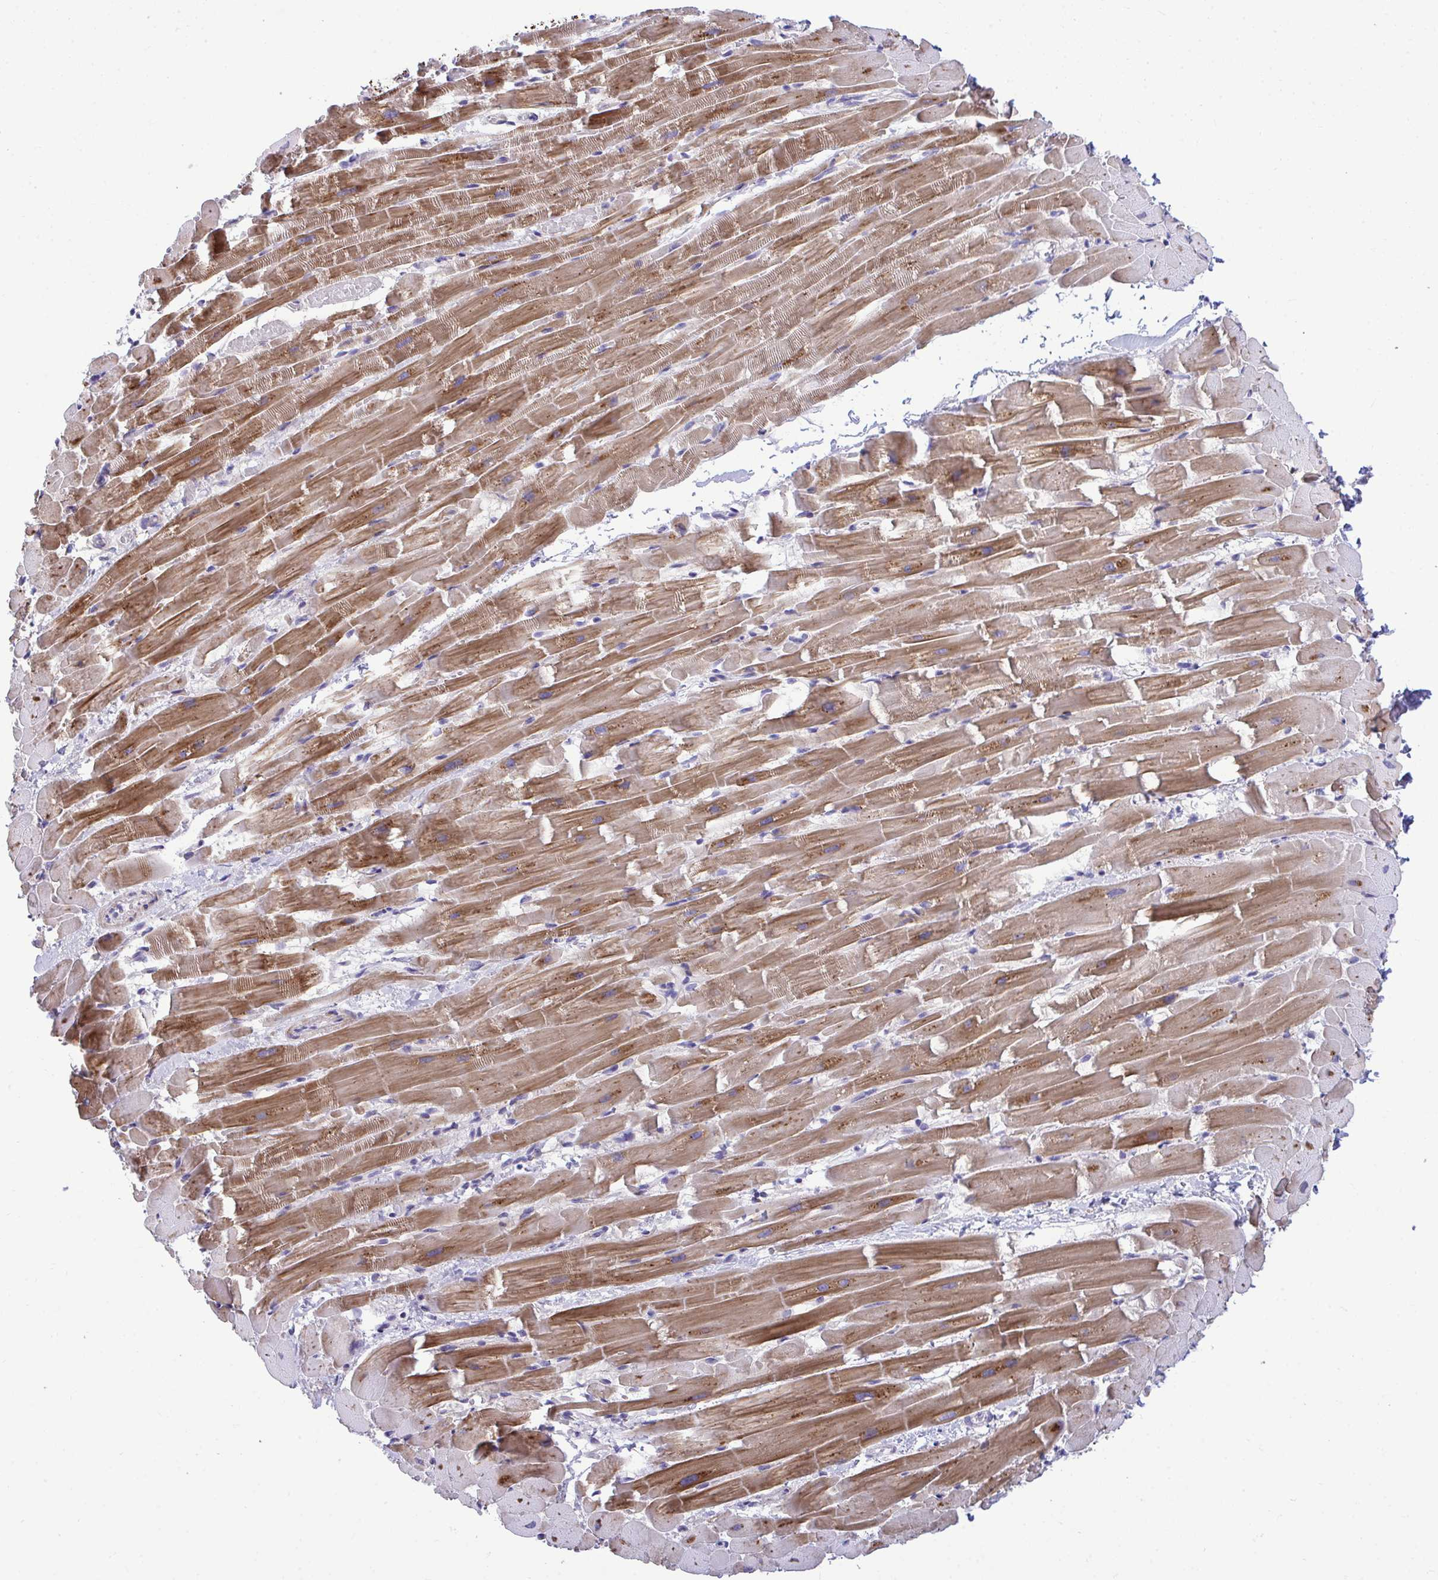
{"staining": {"intensity": "strong", "quantity": ">75%", "location": "cytoplasmic/membranous"}, "tissue": "heart muscle", "cell_type": "Cardiomyocytes", "image_type": "normal", "snomed": [{"axis": "morphology", "description": "Normal tissue, NOS"}, {"axis": "topography", "description": "Heart"}], "caption": "Immunohistochemistry staining of normal heart muscle, which shows high levels of strong cytoplasmic/membranous positivity in about >75% of cardiomyocytes indicating strong cytoplasmic/membranous protein expression. The staining was performed using DAB (3,3'-diaminobenzidine) (brown) for protein detection and nuclei were counterstained in hematoxylin (blue).", "gene": "MRPS16", "patient": {"sex": "male", "age": 37}}